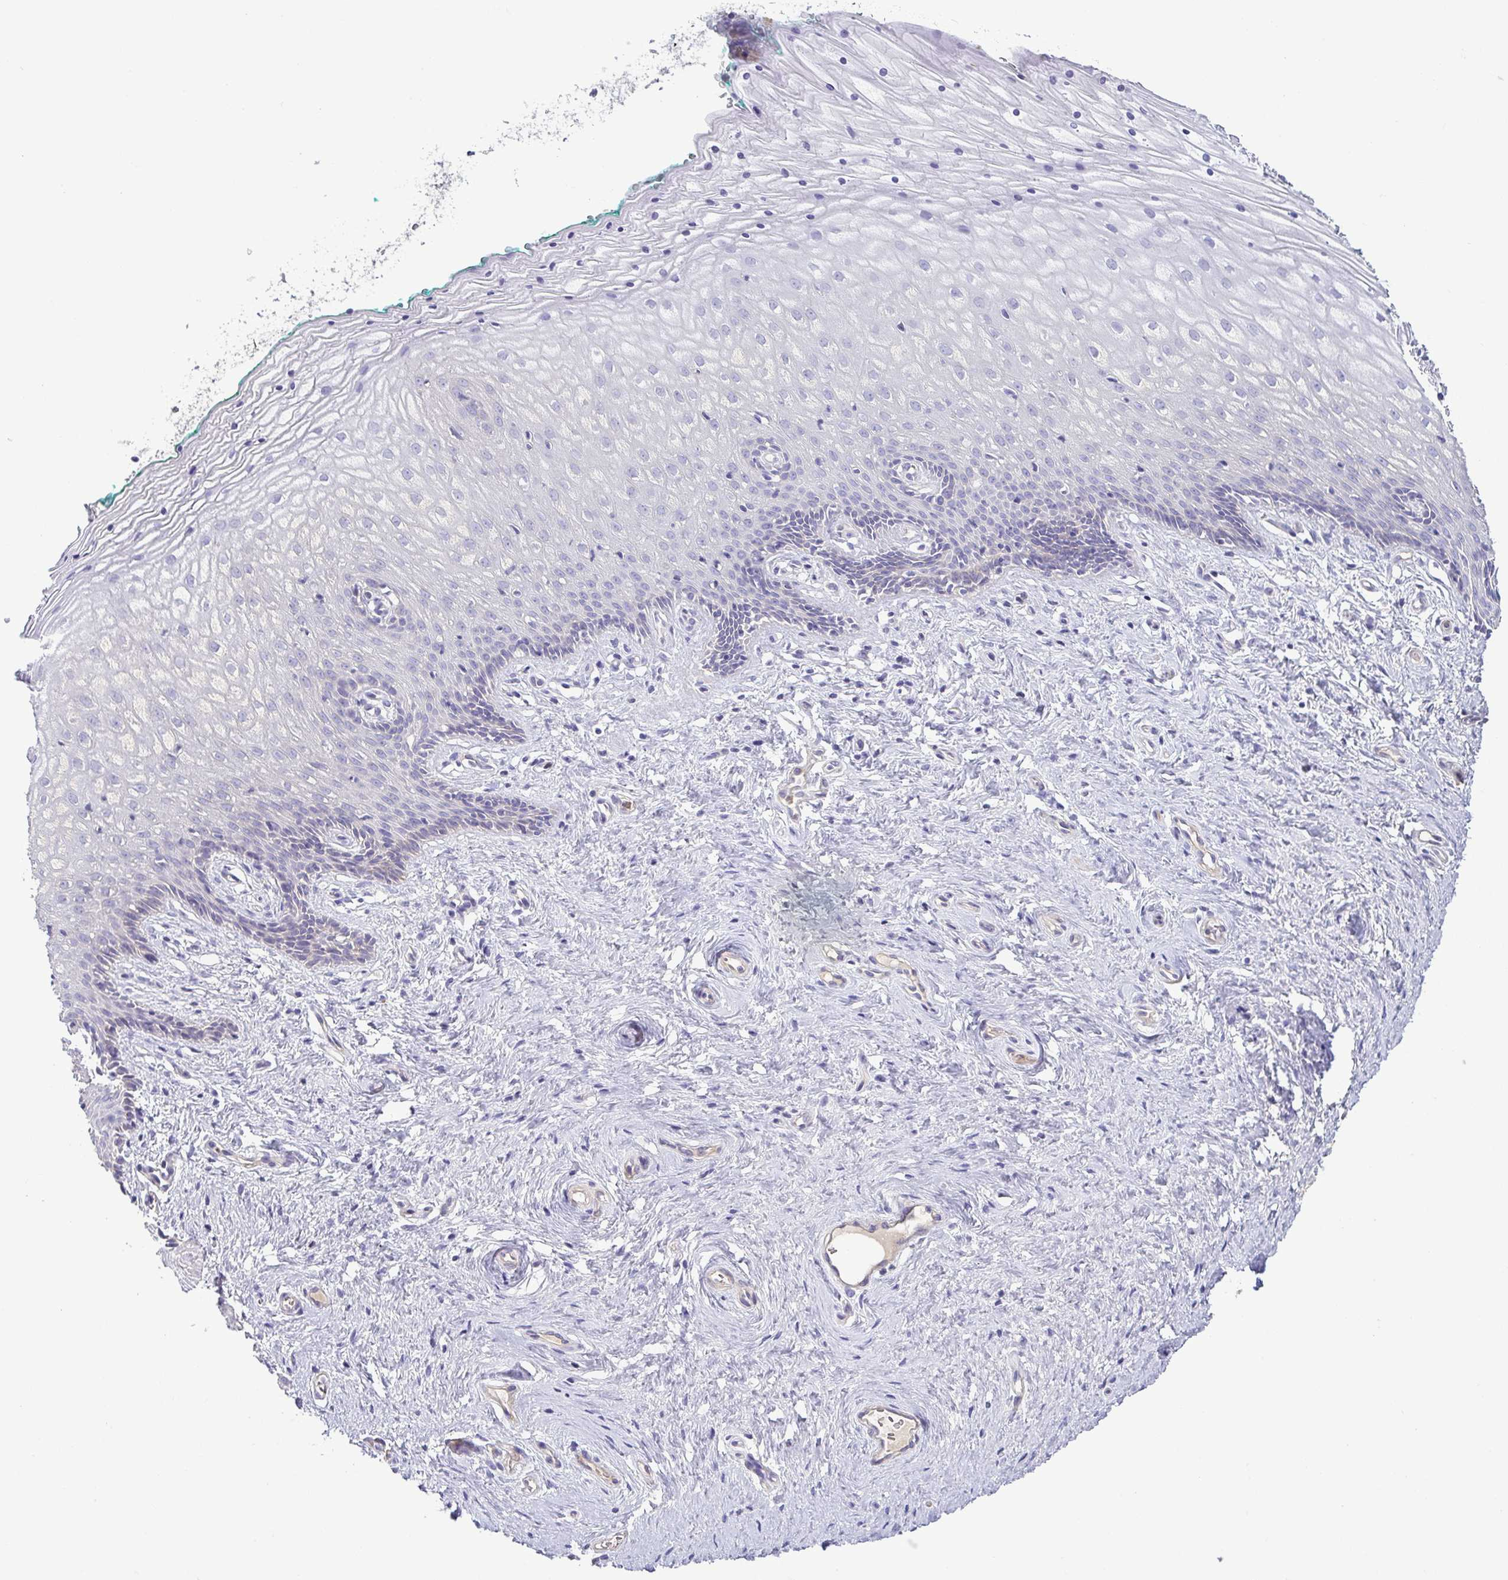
{"staining": {"intensity": "negative", "quantity": "none", "location": "none"}, "tissue": "vagina", "cell_type": "Squamous epithelial cells", "image_type": "normal", "snomed": [{"axis": "morphology", "description": "Normal tissue, NOS"}, {"axis": "topography", "description": "Vagina"}], "caption": "There is no significant expression in squamous epithelial cells of vagina. Brightfield microscopy of IHC stained with DAB (brown) and hematoxylin (blue), captured at high magnification.", "gene": "MYL10", "patient": {"sex": "female", "age": 45}}